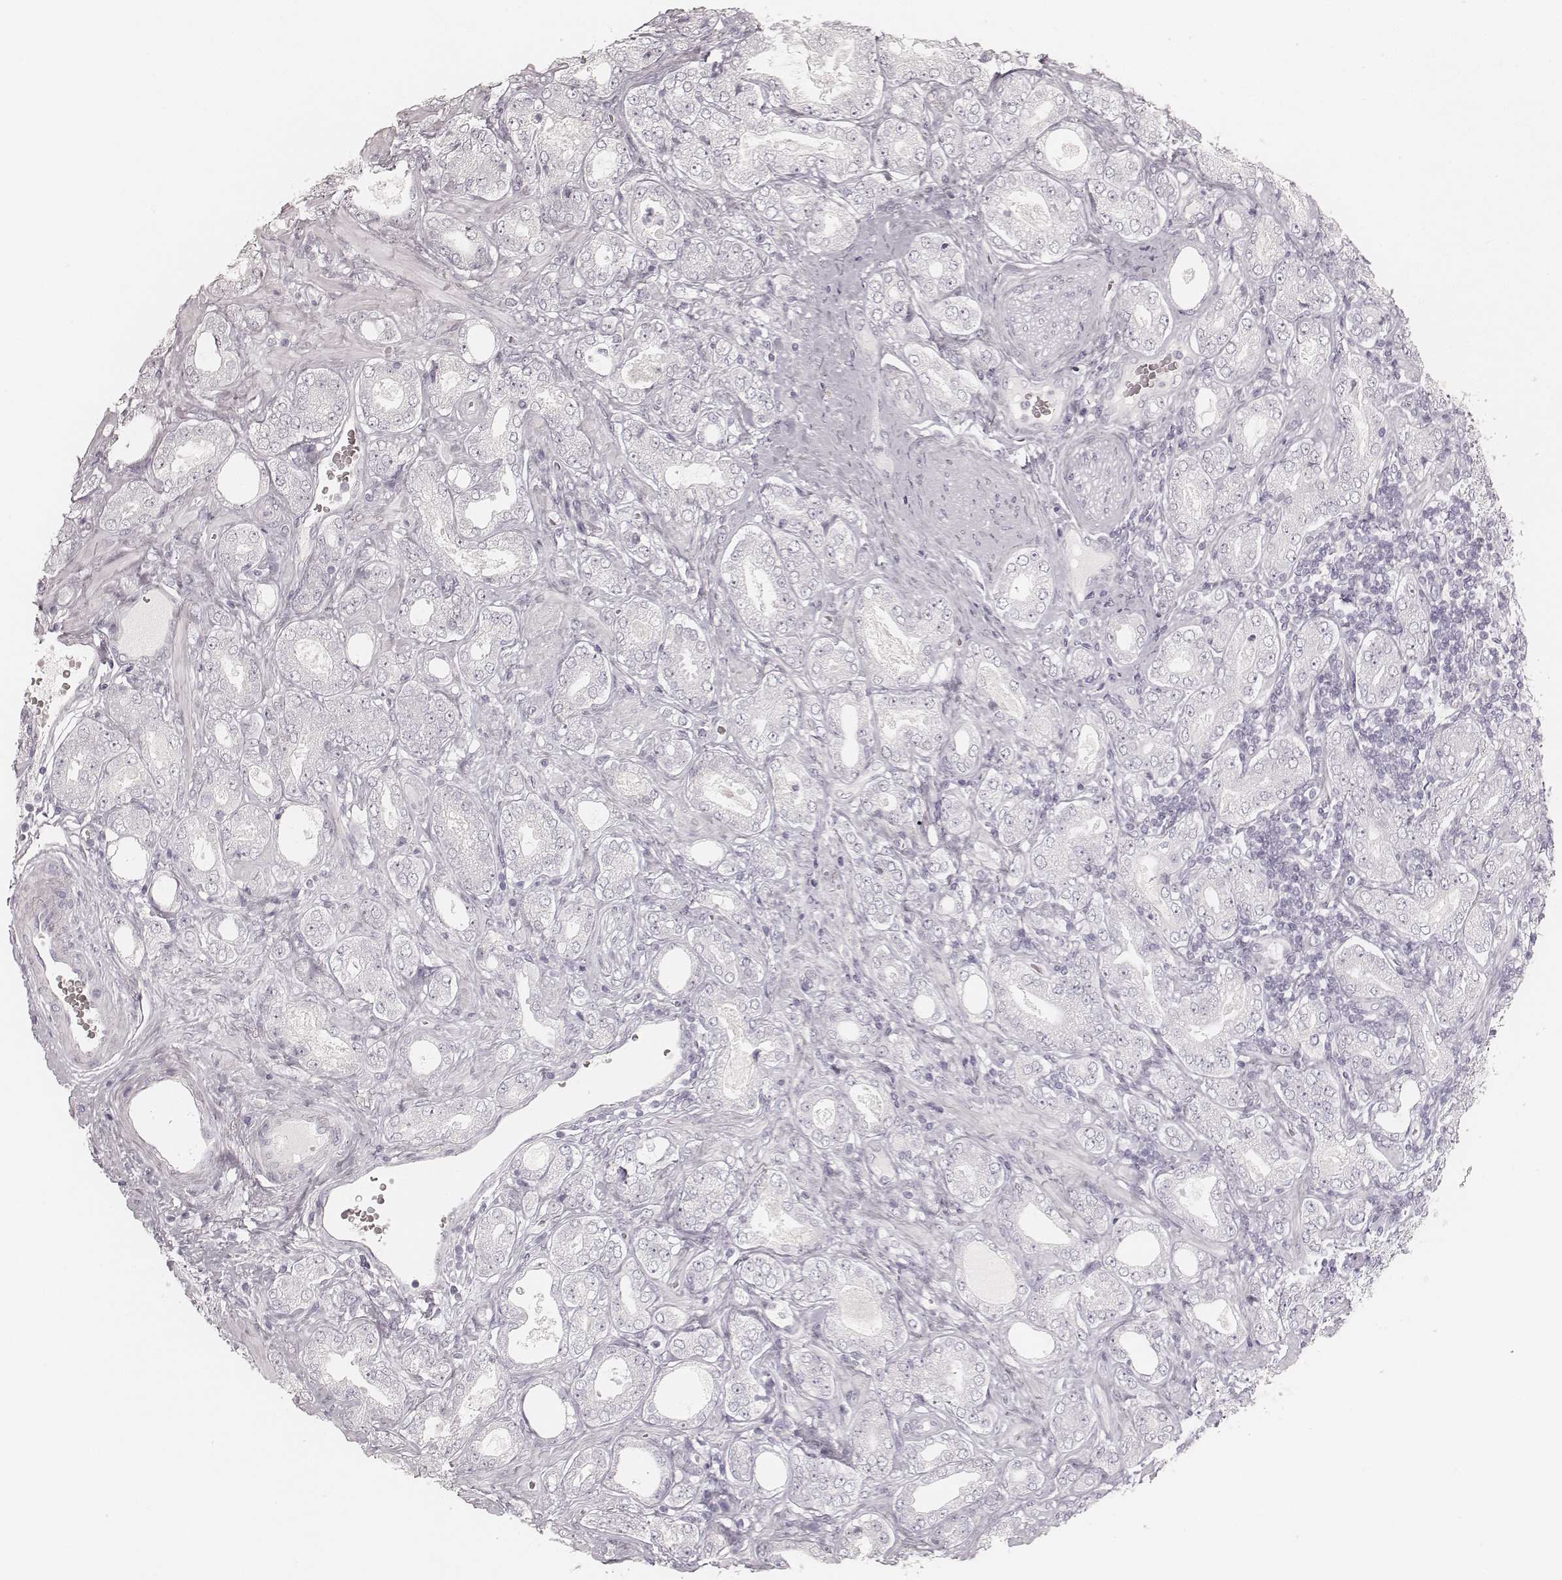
{"staining": {"intensity": "negative", "quantity": "none", "location": "none"}, "tissue": "prostate cancer", "cell_type": "Tumor cells", "image_type": "cancer", "snomed": [{"axis": "morphology", "description": "Adenocarcinoma, NOS"}, {"axis": "topography", "description": "Prostate"}], "caption": "There is no significant staining in tumor cells of prostate cancer (adenocarcinoma).", "gene": "KRT72", "patient": {"sex": "male", "age": 64}}